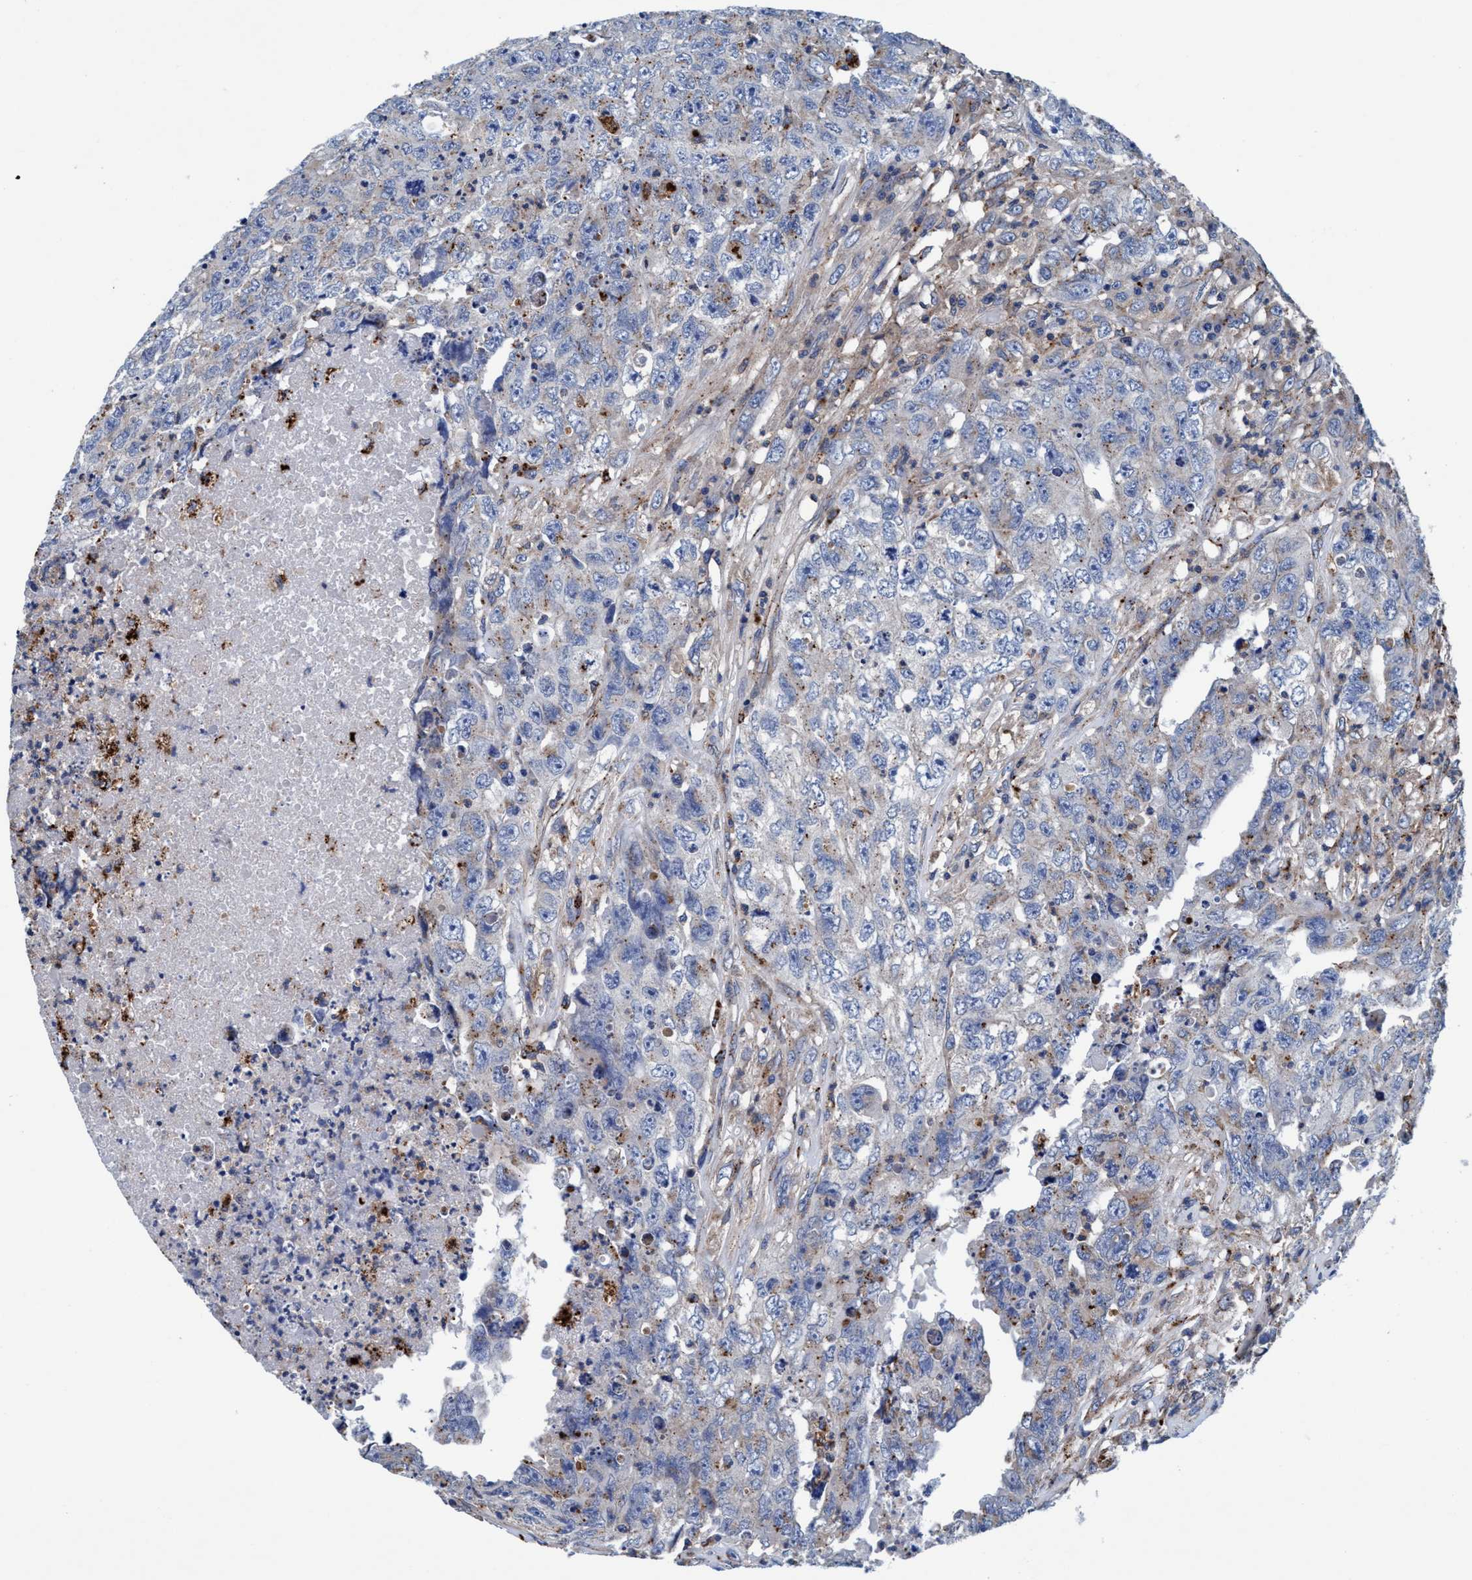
{"staining": {"intensity": "weak", "quantity": "<25%", "location": "cytoplasmic/membranous"}, "tissue": "testis cancer", "cell_type": "Tumor cells", "image_type": "cancer", "snomed": [{"axis": "morphology", "description": "Carcinoma, Embryonal, NOS"}, {"axis": "topography", "description": "Testis"}], "caption": "Protein analysis of testis embryonal carcinoma exhibits no significant staining in tumor cells. The staining was performed using DAB to visualize the protein expression in brown, while the nuclei were stained in blue with hematoxylin (Magnification: 20x).", "gene": "ENDOG", "patient": {"sex": "male", "age": 32}}